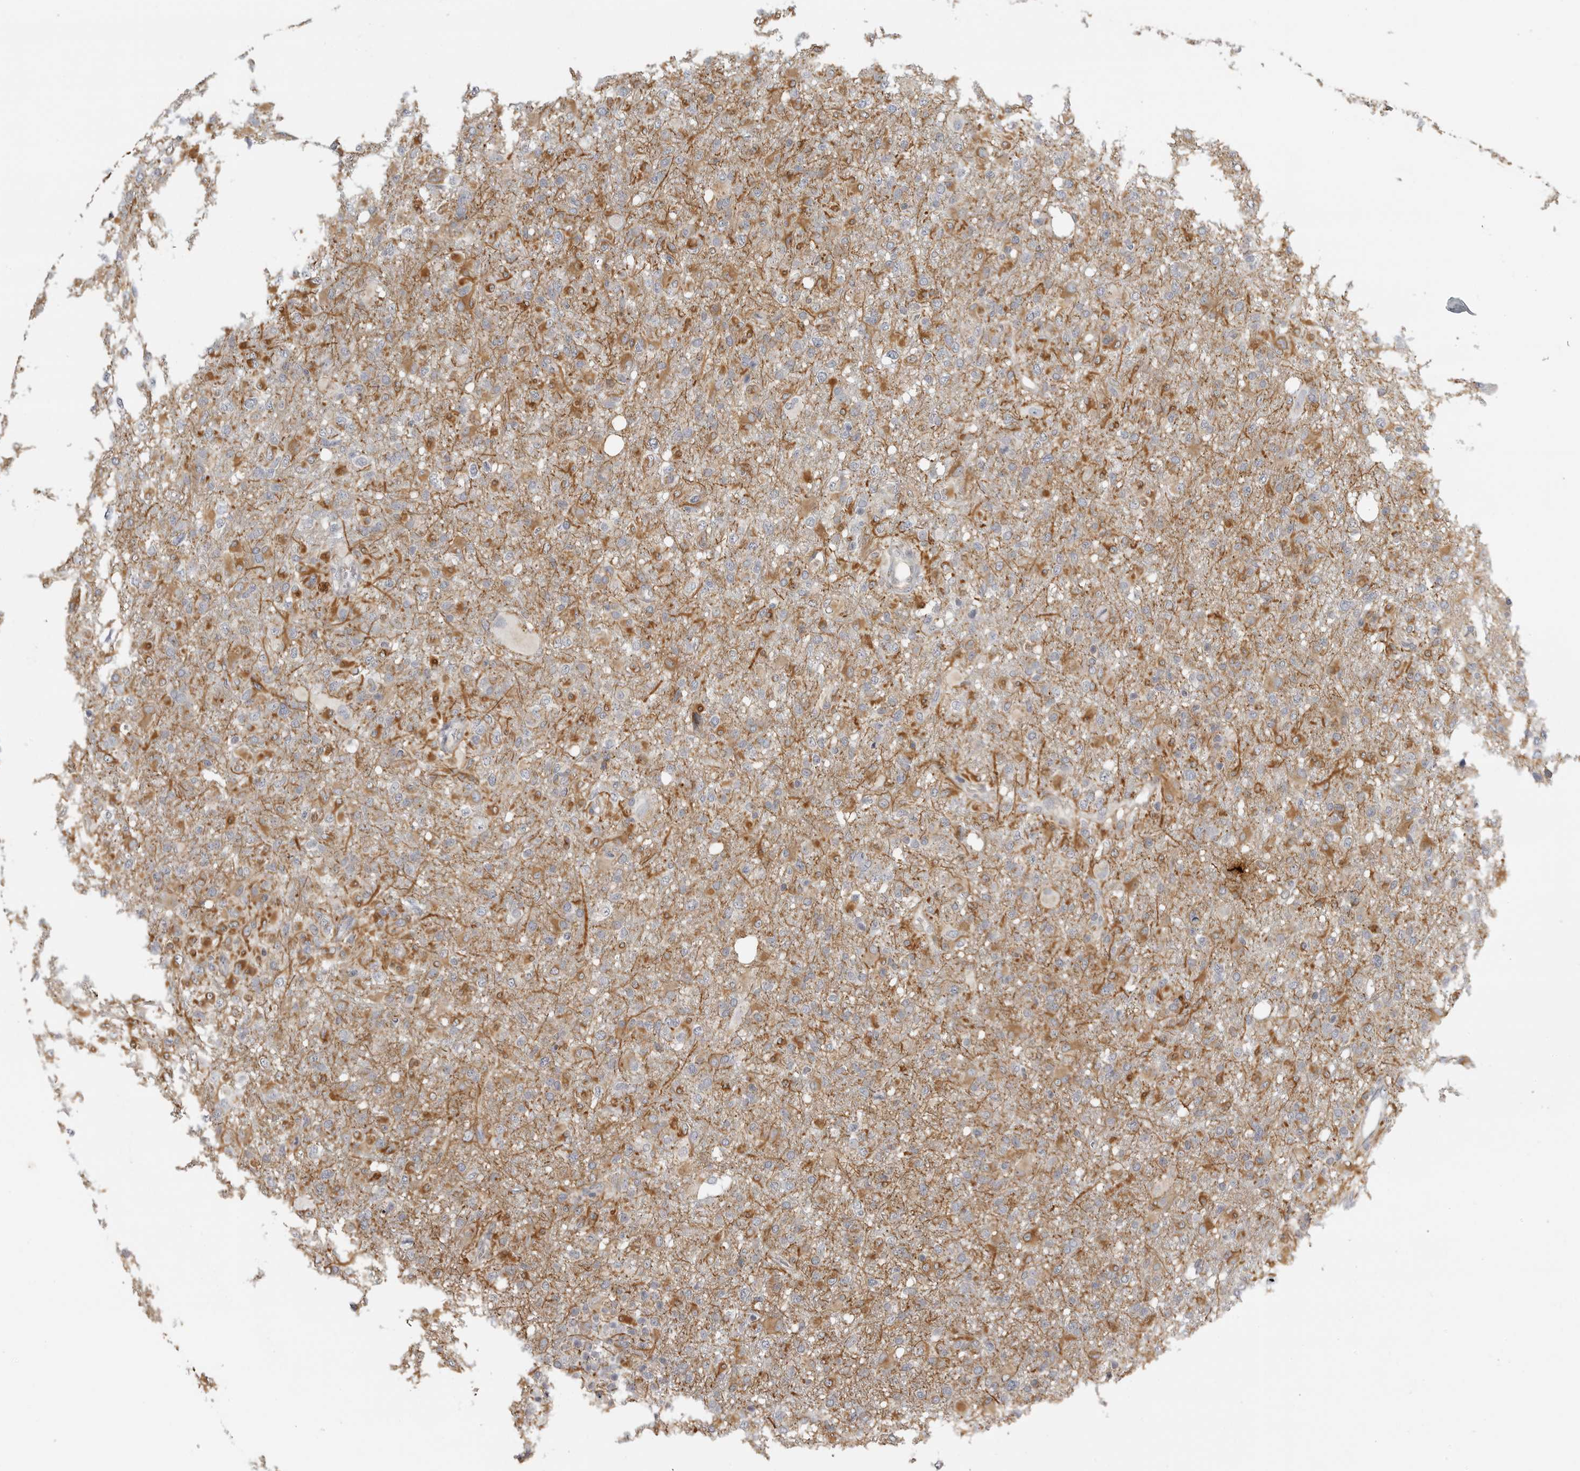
{"staining": {"intensity": "moderate", "quantity": "<25%", "location": "cytoplasmic/membranous"}, "tissue": "glioma", "cell_type": "Tumor cells", "image_type": "cancer", "snomed": [{"axis": "morphology", "description": "Glioma, malignant, High grade"}, {"axis": "topography", "description": "Brain"}], "caption": "Protein analysis of glioma tissue displays moderate cytoplasmic/membranous staining in approximately <25% of tumor cells.", "gene": "RXFP3", "patient": {"sex": "female", "age": 57}}